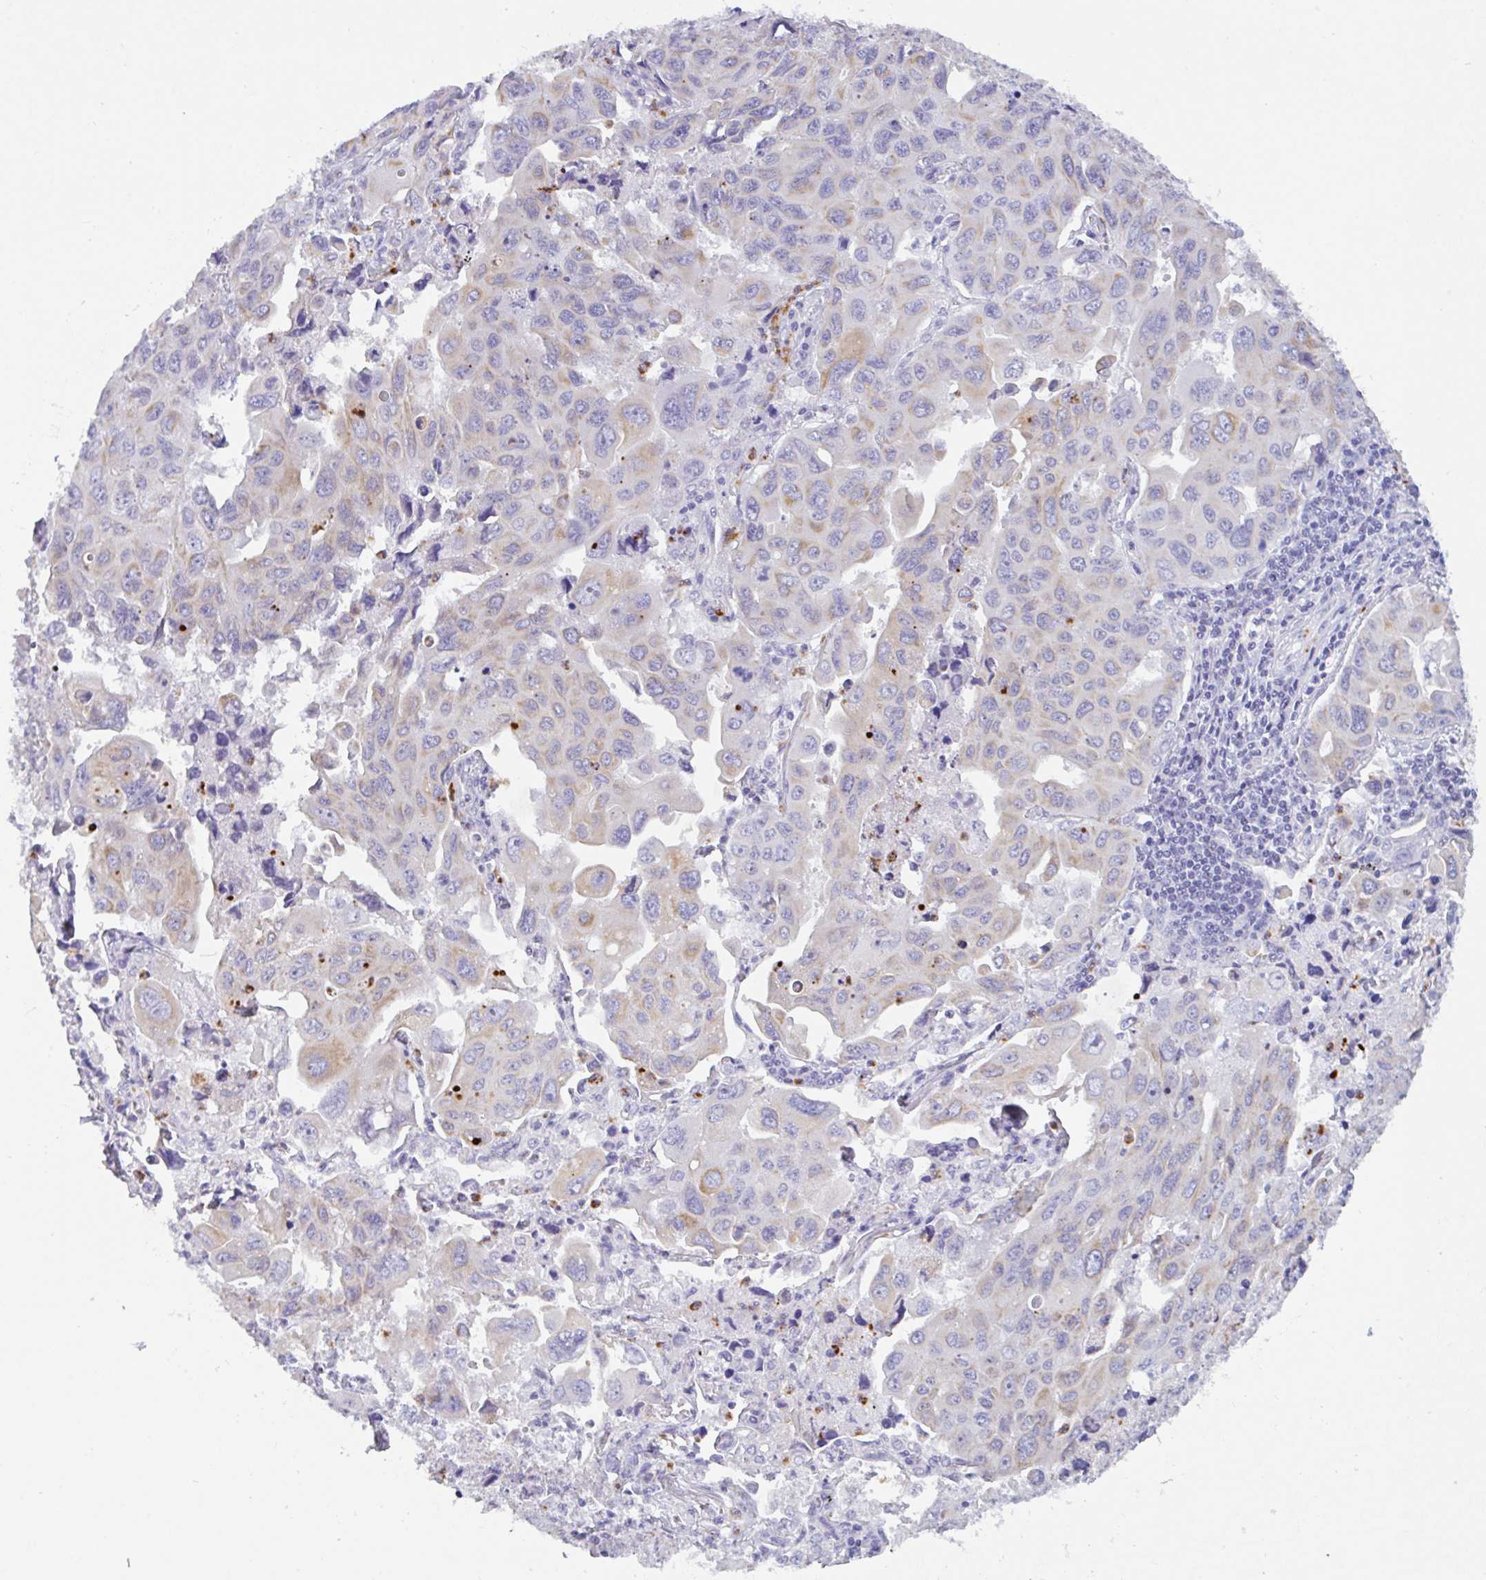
{"staining": {"intensity": "moderate", "quantity": "<25%", "location": "cytoplasmic/membranous"}, "tissue": "lung cancer", "cell_type": "Tumor cells", "image_type": "cancer", "snomed": [{"axis": "morphology", "description": "Adenocarcinoma, NOS"}, {"axis": "topography", "description": "Lung"}], "caption": "Protein staining of lung cancer (adenocarcinoma) tissue demonstrates moderate cytoplasmic/membranous expression in approximately <25% of tumor cells. (Brightfield microscopy of DAB IHC at high magnification).", "gene": "DTWD2", "patient": {"sex": "male", "age": 64}}